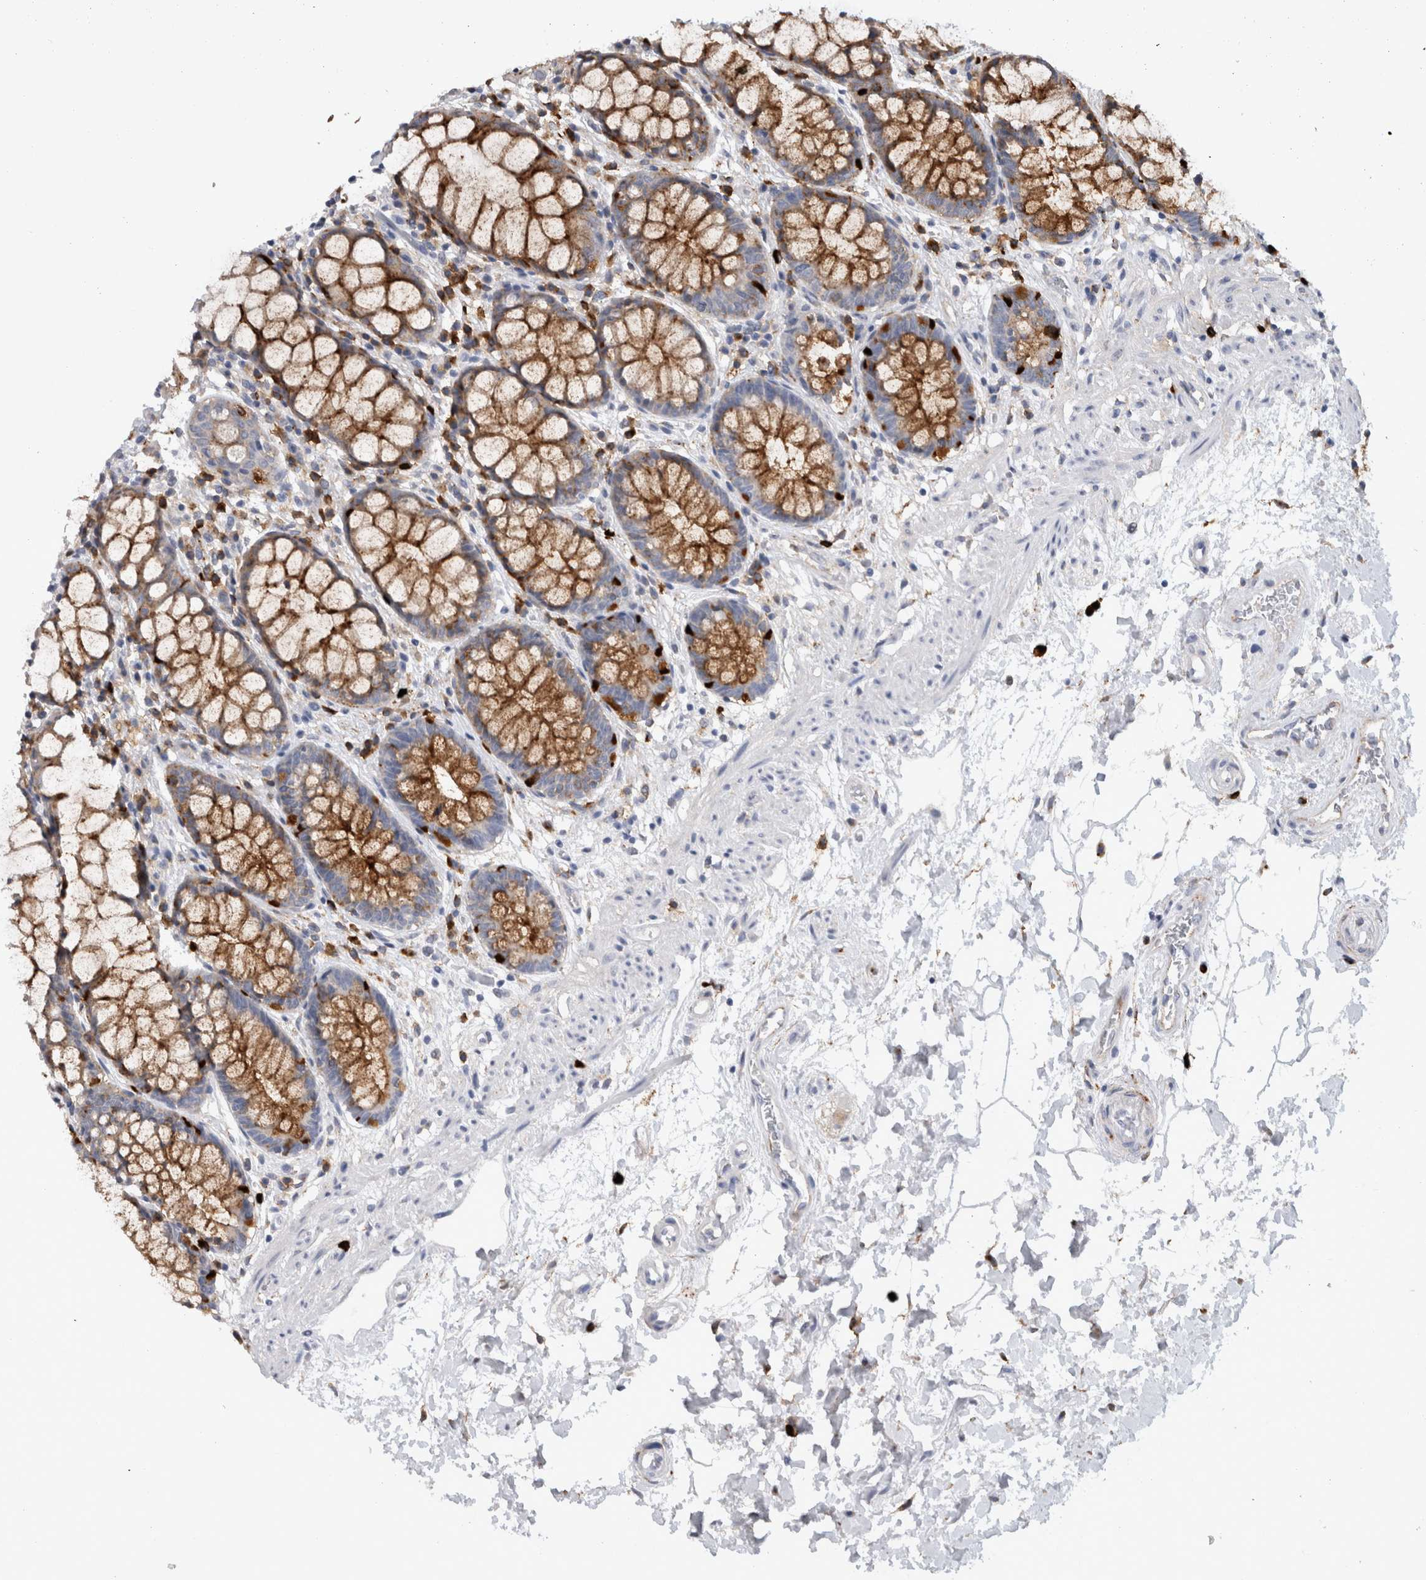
{"staining": {"intensity": "moderate", "quantity": ">75%", "location": "cytoplasmic/membranous"}, "tissue": "rectum", "cell_type": "Glandular cells", "image_type": "normal", "snomed": [{"axis": "morphology", "description": "Normal tissue, NOS"}, {"axis": "topography", "description": "Rectum"}], "caption": "Glandular cells exhibit medium levels of moderate cytoplasmic/membranous expression in about >75% of cells in normal human rectum.", "gene": "CD63", "patient": {"sex": "male", "age": 64}}